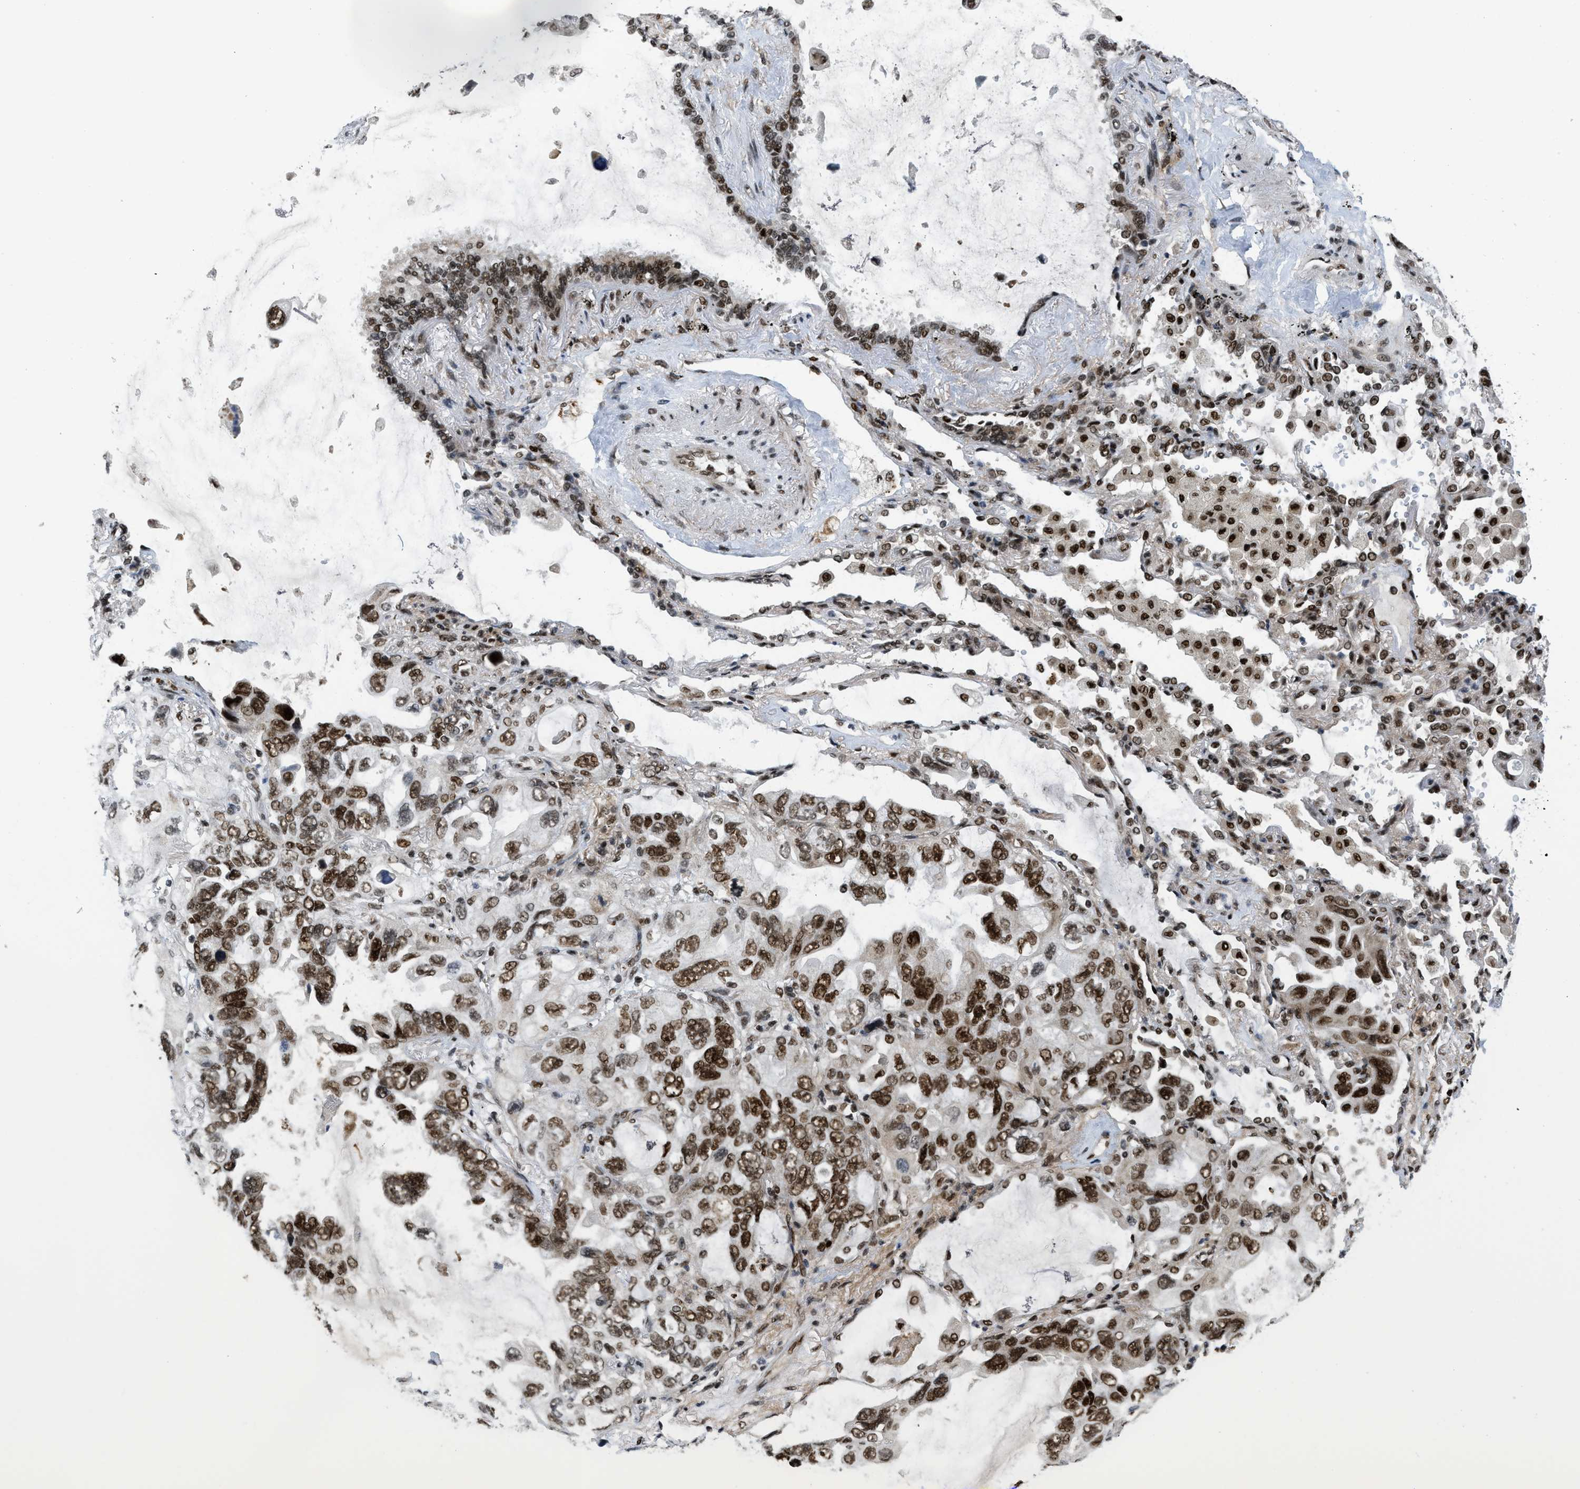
{"staining": {"intensity": "strong", "quantity": ">75%", "location": "nuclear"}, "tissue": "lung cancer", "cell_type": "Tumor cells", "image_type": "cancer", "snomed": [{"axis": "morphology", "description": "Squamous cell carcinoma, NOS"}, {"axis": "topography", "description": "Lung"}], "caption": "This photomicrograph exhibits immunohistochemistry staining of human lung cancer, with high strong nuclear positivity in approximately >75% of tumor cells.", "gene": "RFX5", "patient": {"sex": "female", "age": 73}}